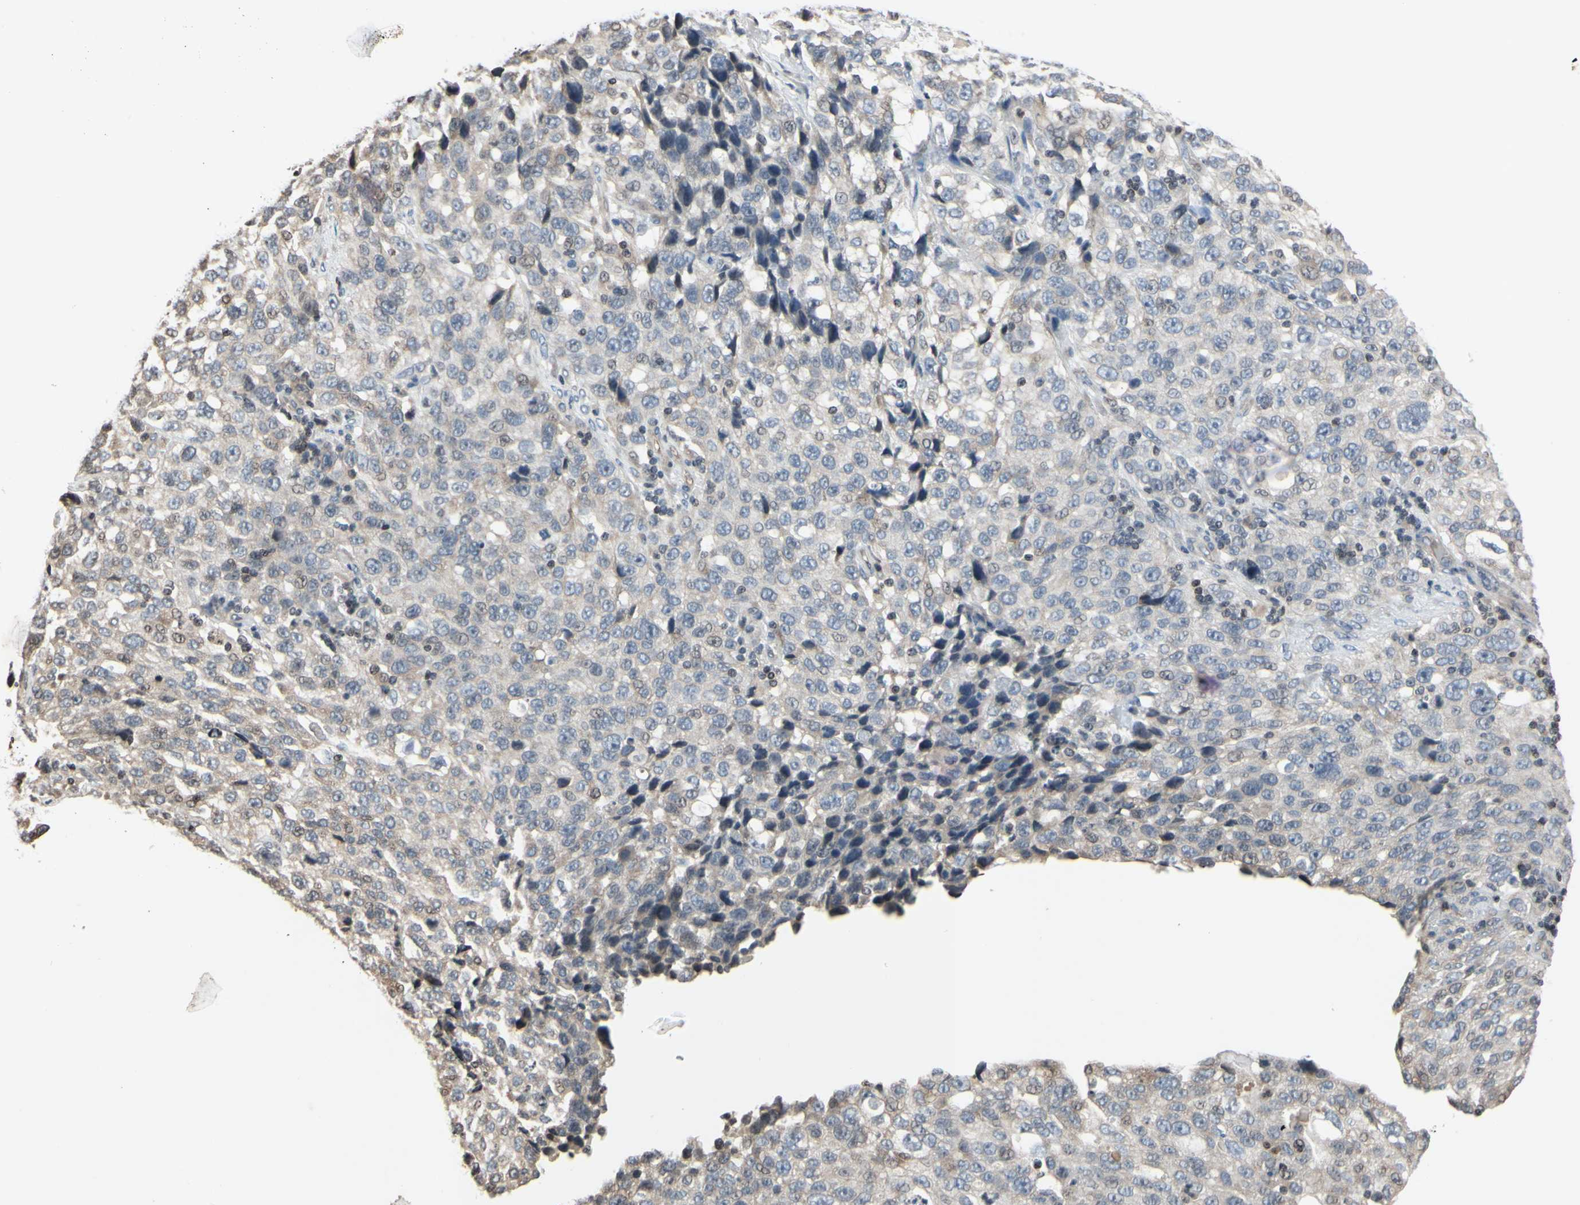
{"staining": {"intensity": "weak", "quantity": "25%-75%", "location": "cytoplasmic/membranous,nuclear"}, "tissue": "stomach cancer", "cell_type": "Tumor cells", "image_type": "cancer", "snomed": [{"axis": "morphology", "description": "Normal tissue, NOS"}, {"axis": "morphology", "description": "Adenocarcinoma, NOS"}, {"axis": "topography", "description": "Stomach"}], "caption": "Brown immunohistochemical staining in adenocarcinoma (stomach) shows weak cytoplasmic/membranous and nuclear staining in approximately 25%-75% of tumor cells.", "gene": "ARG1", "patient": {"sex": "male", "age": 48}}